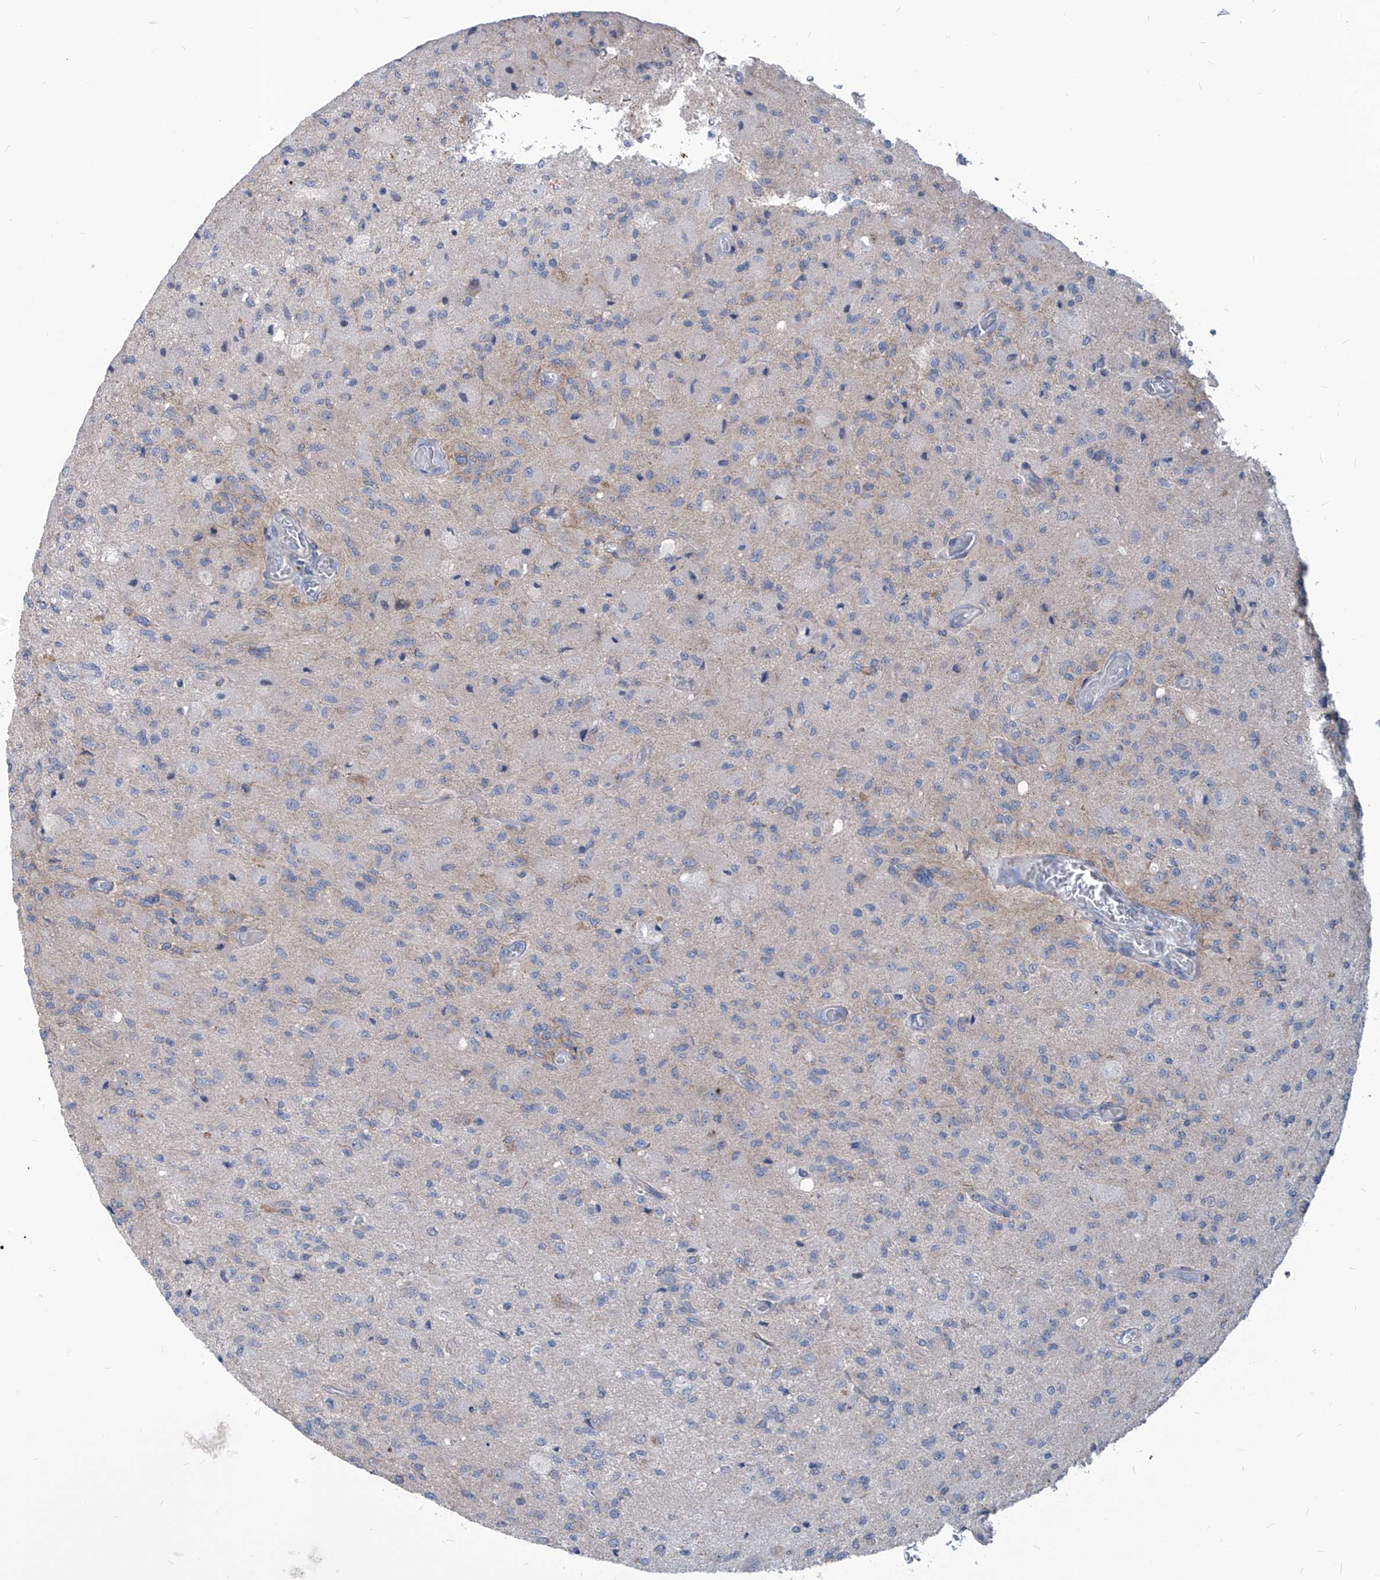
{"staining": {"intensity": "negative", "quantity": "none", "location": "none"}, "tissue": "glioma", "cell_type": "Tumor cells", "image_type": "cancer", "snomed": [{"axis": "morphology", "description": "Normal tissue, NOS"}, {"axis": "morphology", "description": "Glioma, malignant, High grade"}, {"axis": "topography", "description": "Cerebral cortex"}], "caption": "Tumor cells show no significant positivity in high-grade glioma (malignant).", "gene": "AGPS", "patient": {"sex": "male", "age": 77}}